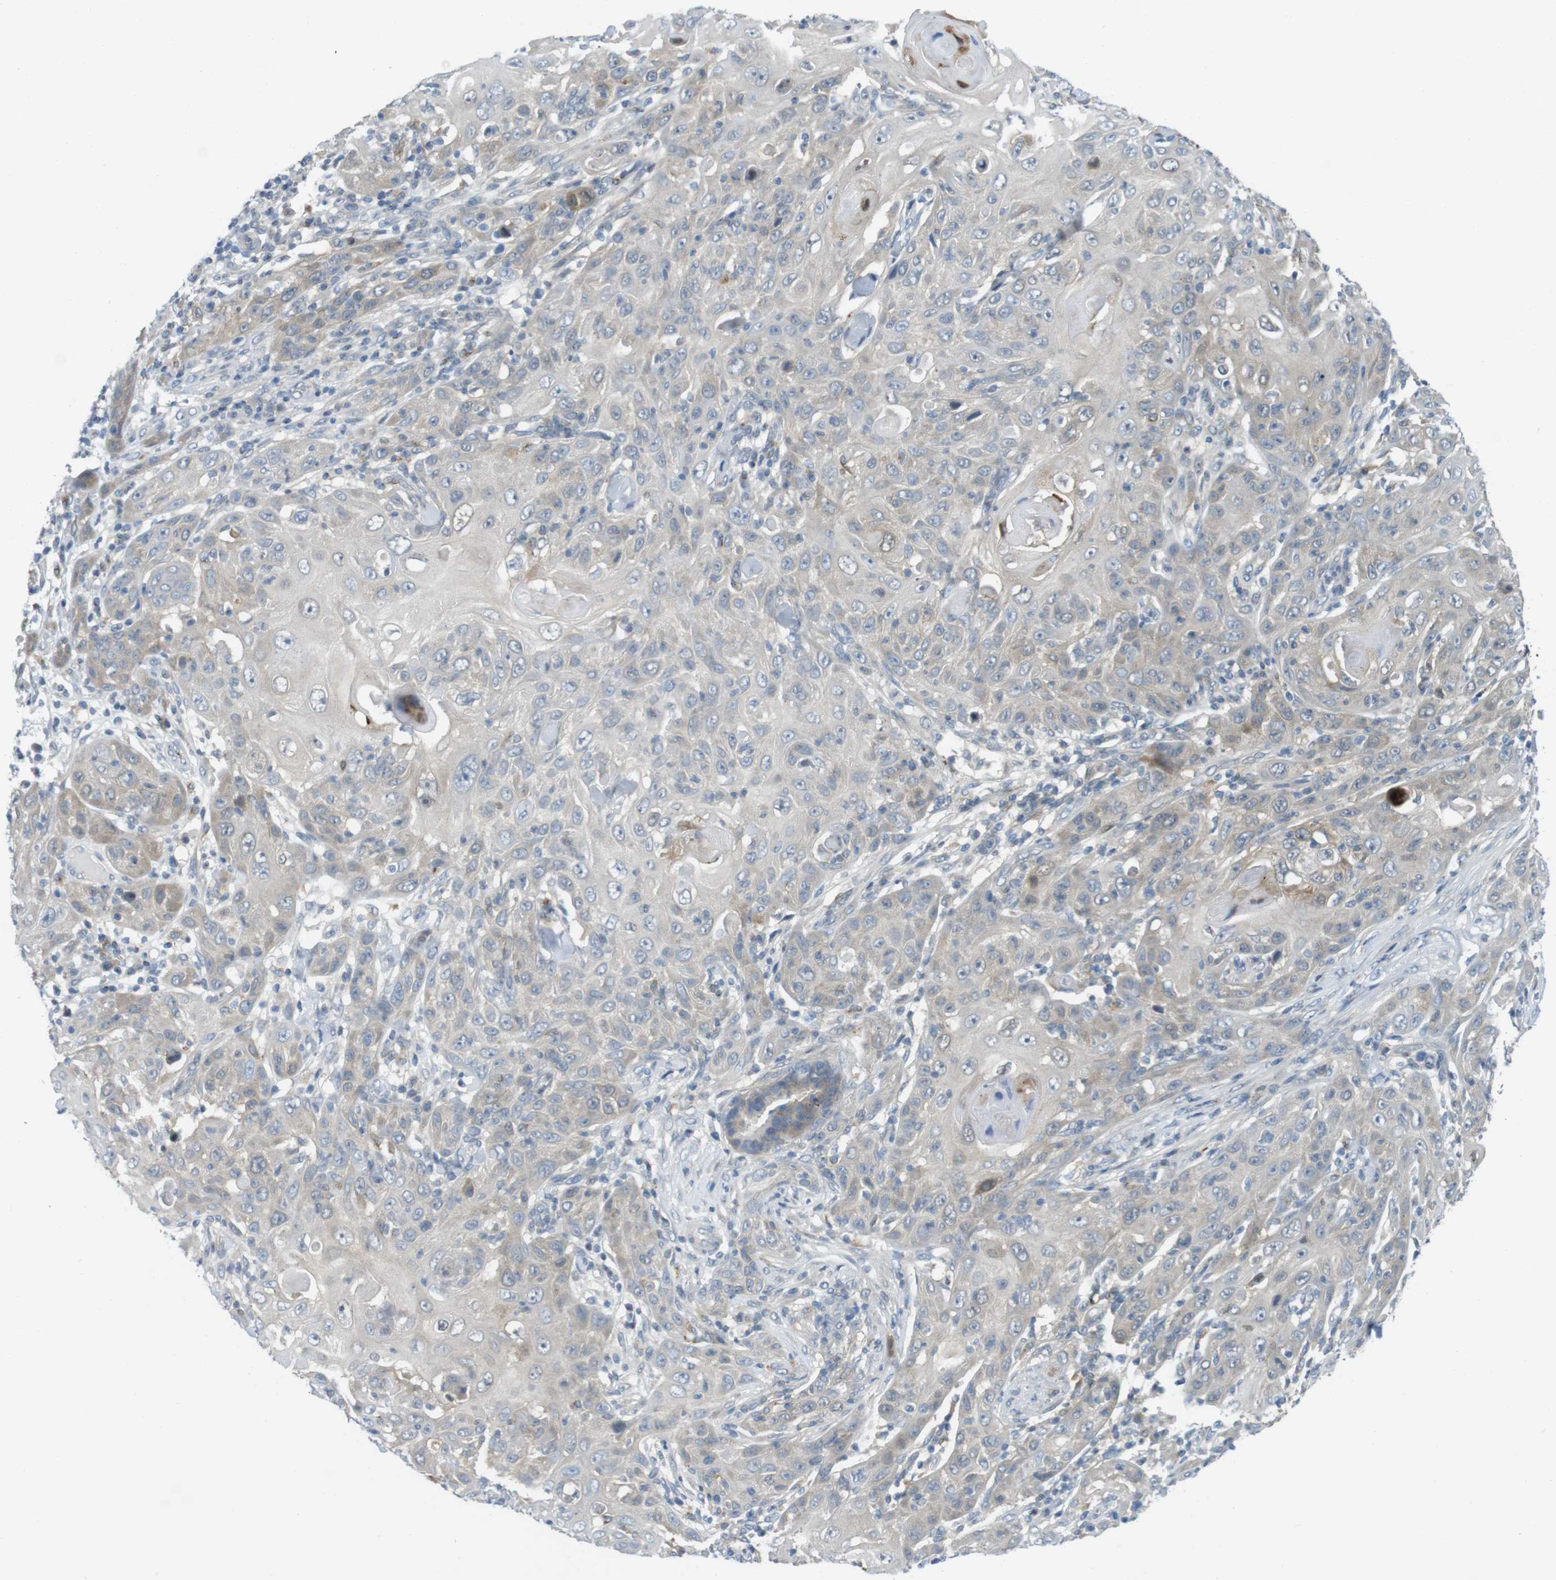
{"staining": {"intensity": "weak", "quantity": "25%-75%", "location": "cytoplasmic/membranous"}, "tissue": "skin cancer", "cell_type": "Tumor cells", "image_type": "cancer", "snomed": [{"axis": "morphology", "description": "Squamous cell carcinoma, NOS"}, {"axis": "topography", "description": "Skin"}], "caption": "A low amount of weak cytoplasmic/membranous positivity is identified in about 25%-75% of tumor cells in squamous cell carcinoma (skin) tissue.", "gene": "CASP2", "patient": {"sex": "female", "age": 88}}